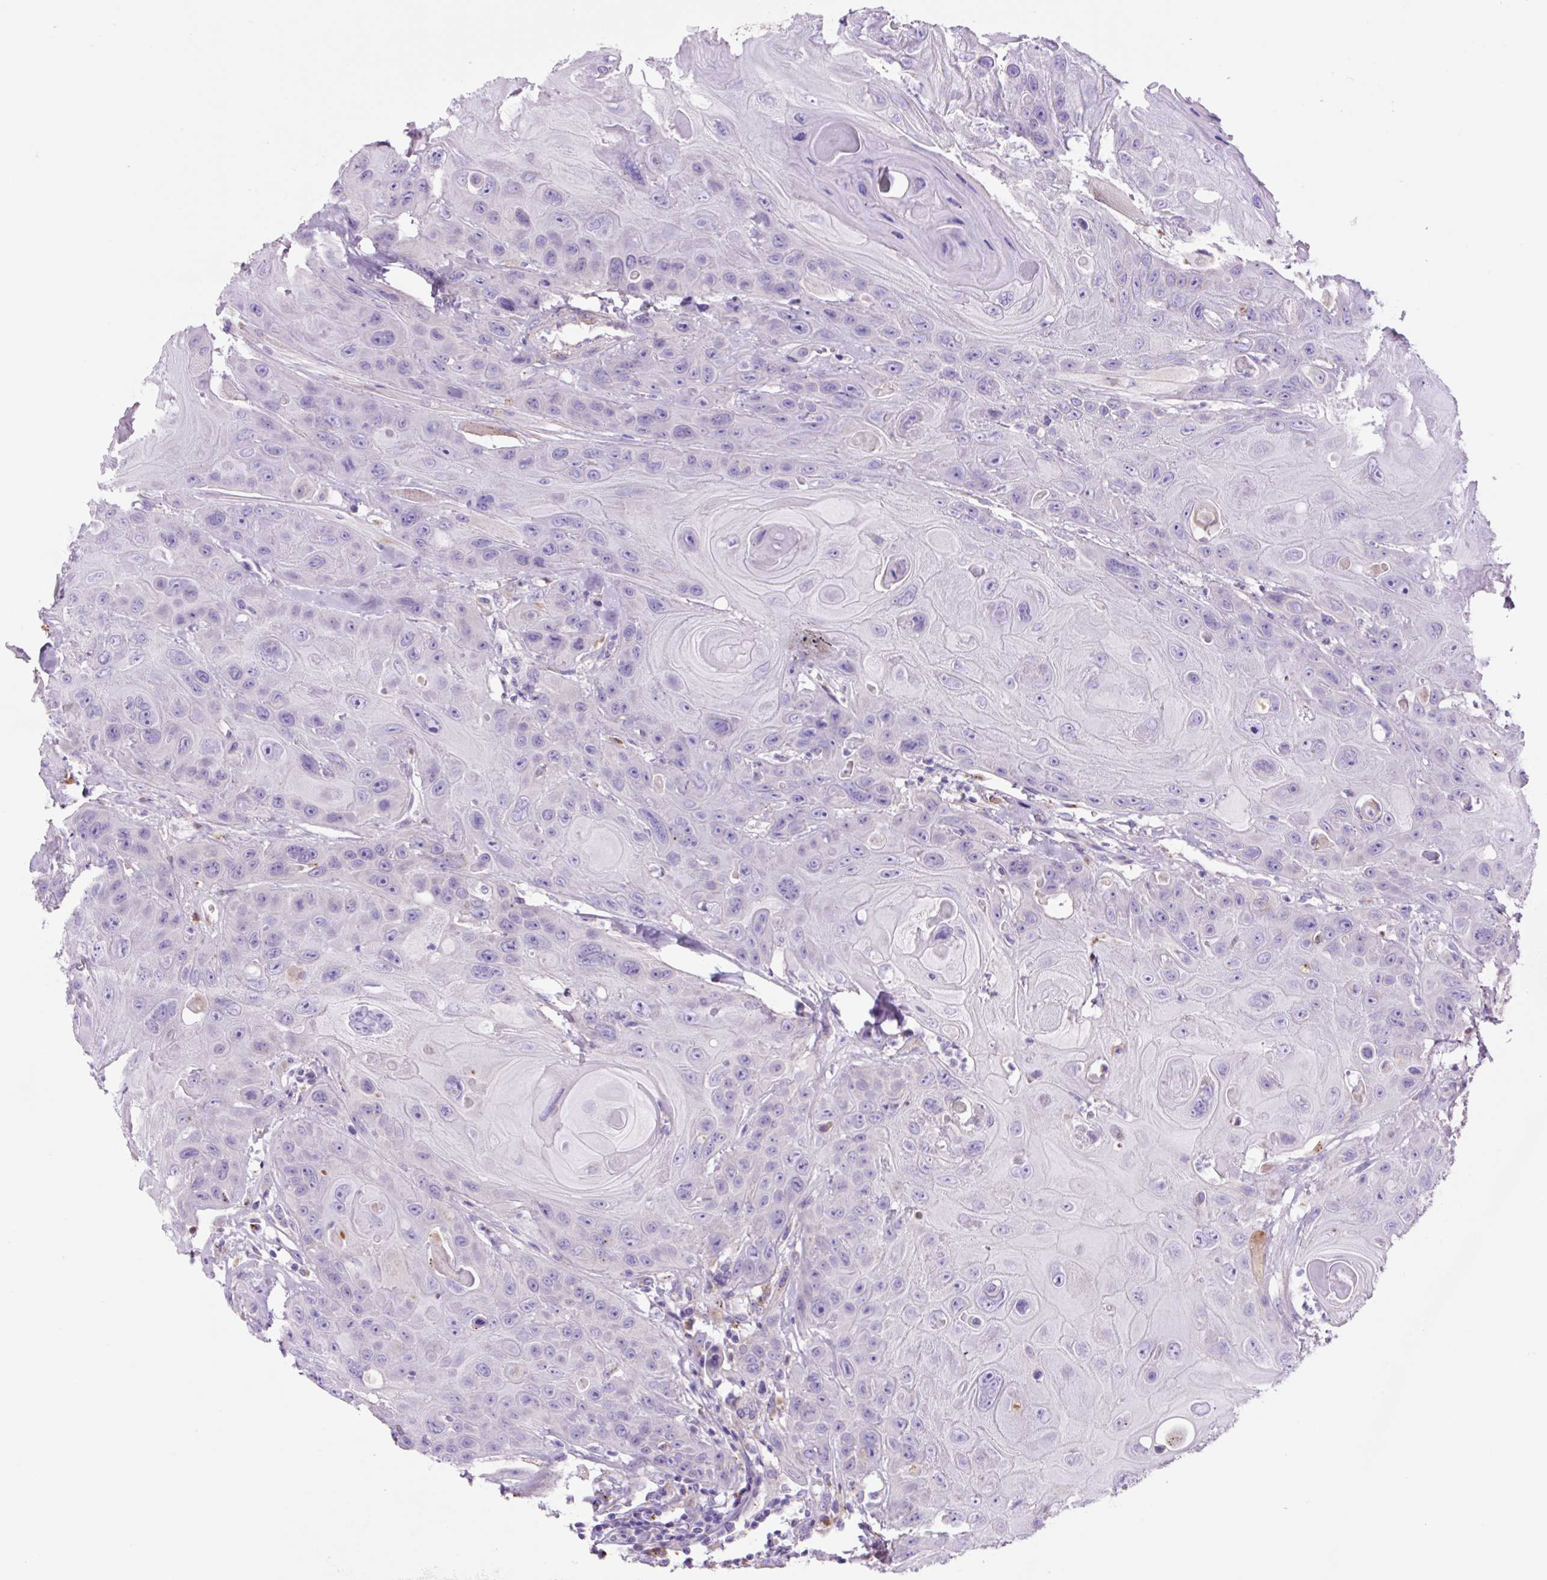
{"staining": {"intensity": "negative", "quantity": "none", "location": "none"}, "tissue": "head and neck cancer", "cell_type": "Tumor cells", "image_type": "cancer", "snomed": [{"axis": "morphology", "description": "Squamous cell carcinoma, NOS"}, {"axis": "topography", "description": "Head-Neck"}], "caption": "The histopathology image demonstrates no significant expression in tumor cells of head and neck cancer.", "gene": "LCN10", "patient": {"sex": "female", "age": 59}}